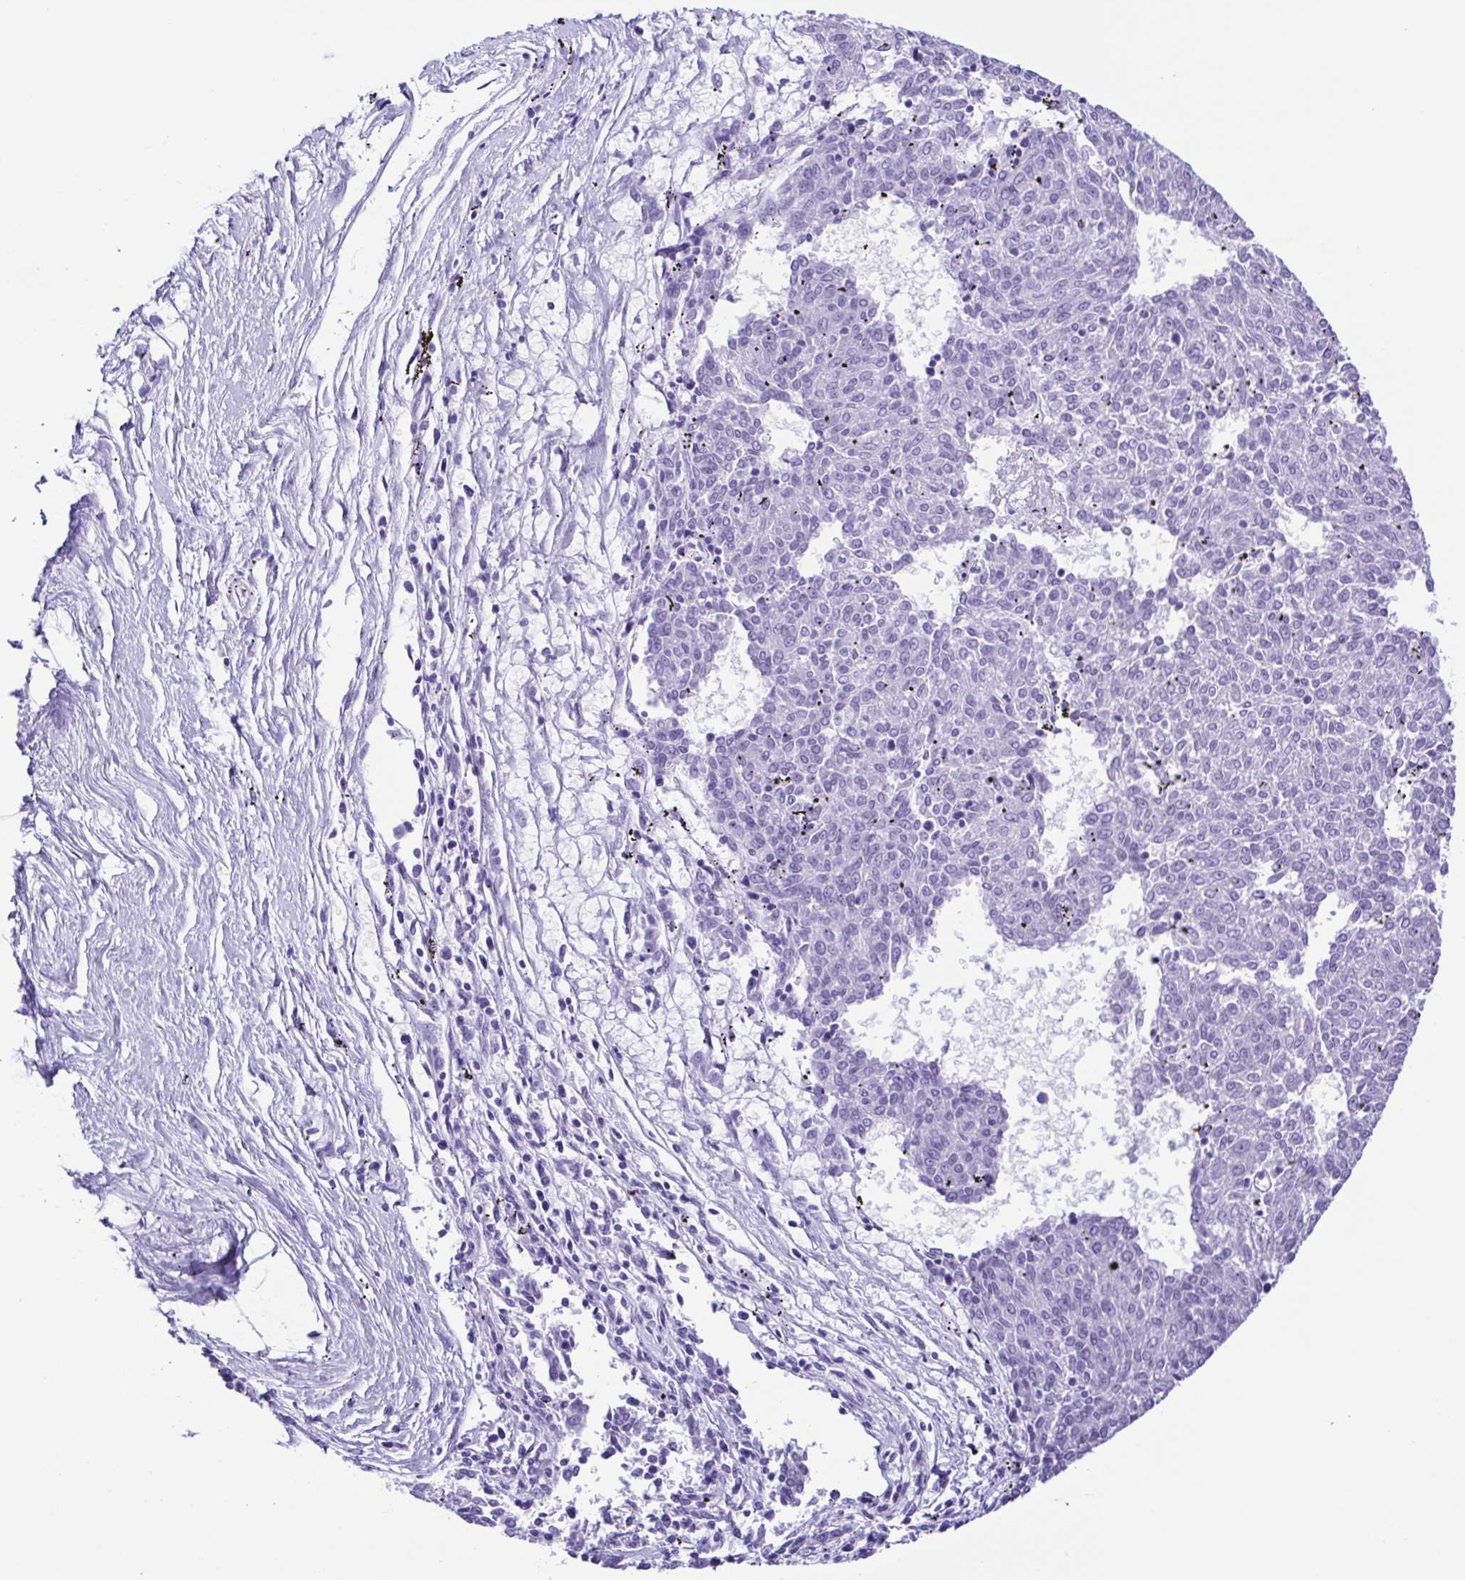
{"staining": {"intensity": "negative", "quantity": "none", "location": "none"}, "tissue": "melanoma", "cell_type": "Tumor cells", "image_type": "cancer", "snomed": [{"axis": "morphology", "description": "Malignant melanoma, NOS"}, {"axis": "topography", "description": "Skin"}], "caption": "Protein analysis of melanoma displays no significant staining in tumor cells.", "gene": "ERP27", "patient": {"sex": "female", "age": 72}}